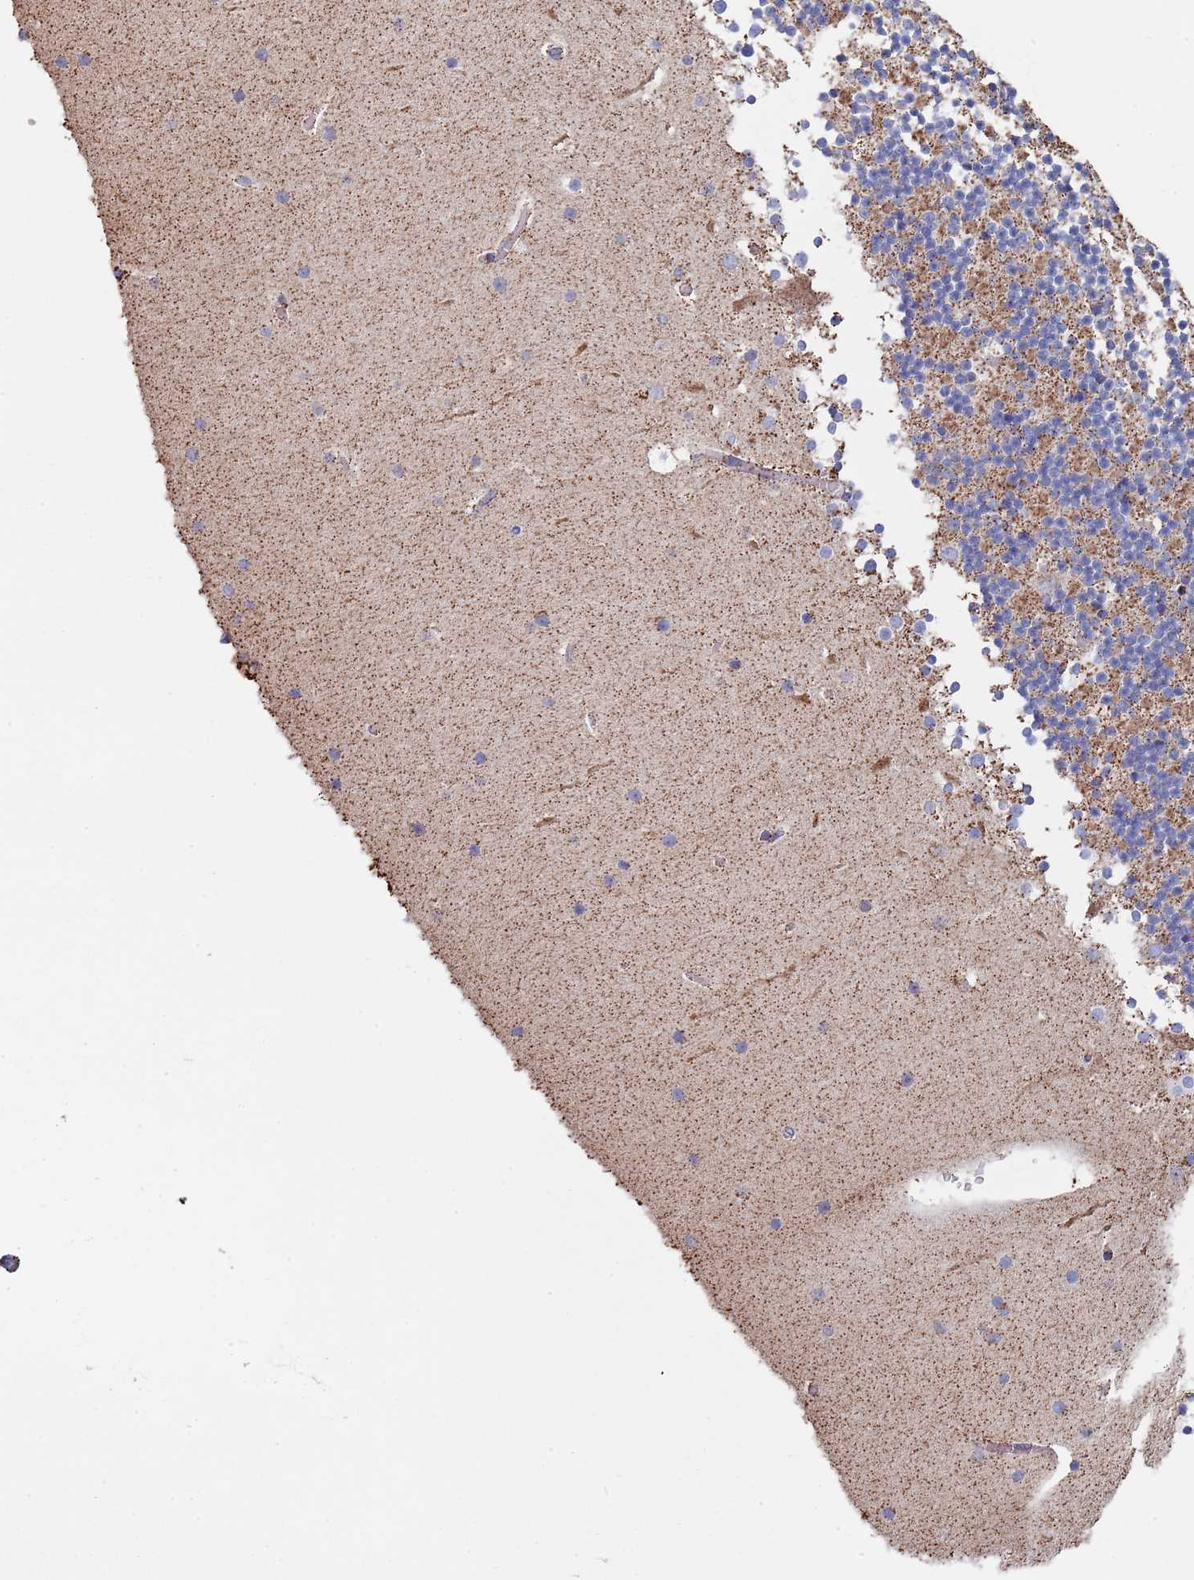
{"staining": {"intensity": "moderate", "quantity": "25%-75%", "location": "cytoplasmic/membranous"}, "tissue": "cerebellum", "cell_type": "Cells in granular layer", "image_type": "normal", "snomed": [{"axis": "morphology", "description": "Normal tissue, NOS"}, {"axis": "topography", "description": "Cerebellum"}], "caption": "Cerebellum was stained to show a protein in brown. There is medium levels of moderate cytoplasmic/membranous staining in about 25%-75% of cells in granular layer. (brown staining indicates protein expression, while blue staining denotes nuclei).", "gene": "PGP", "patient": {"sex": "male", "age": 57}}